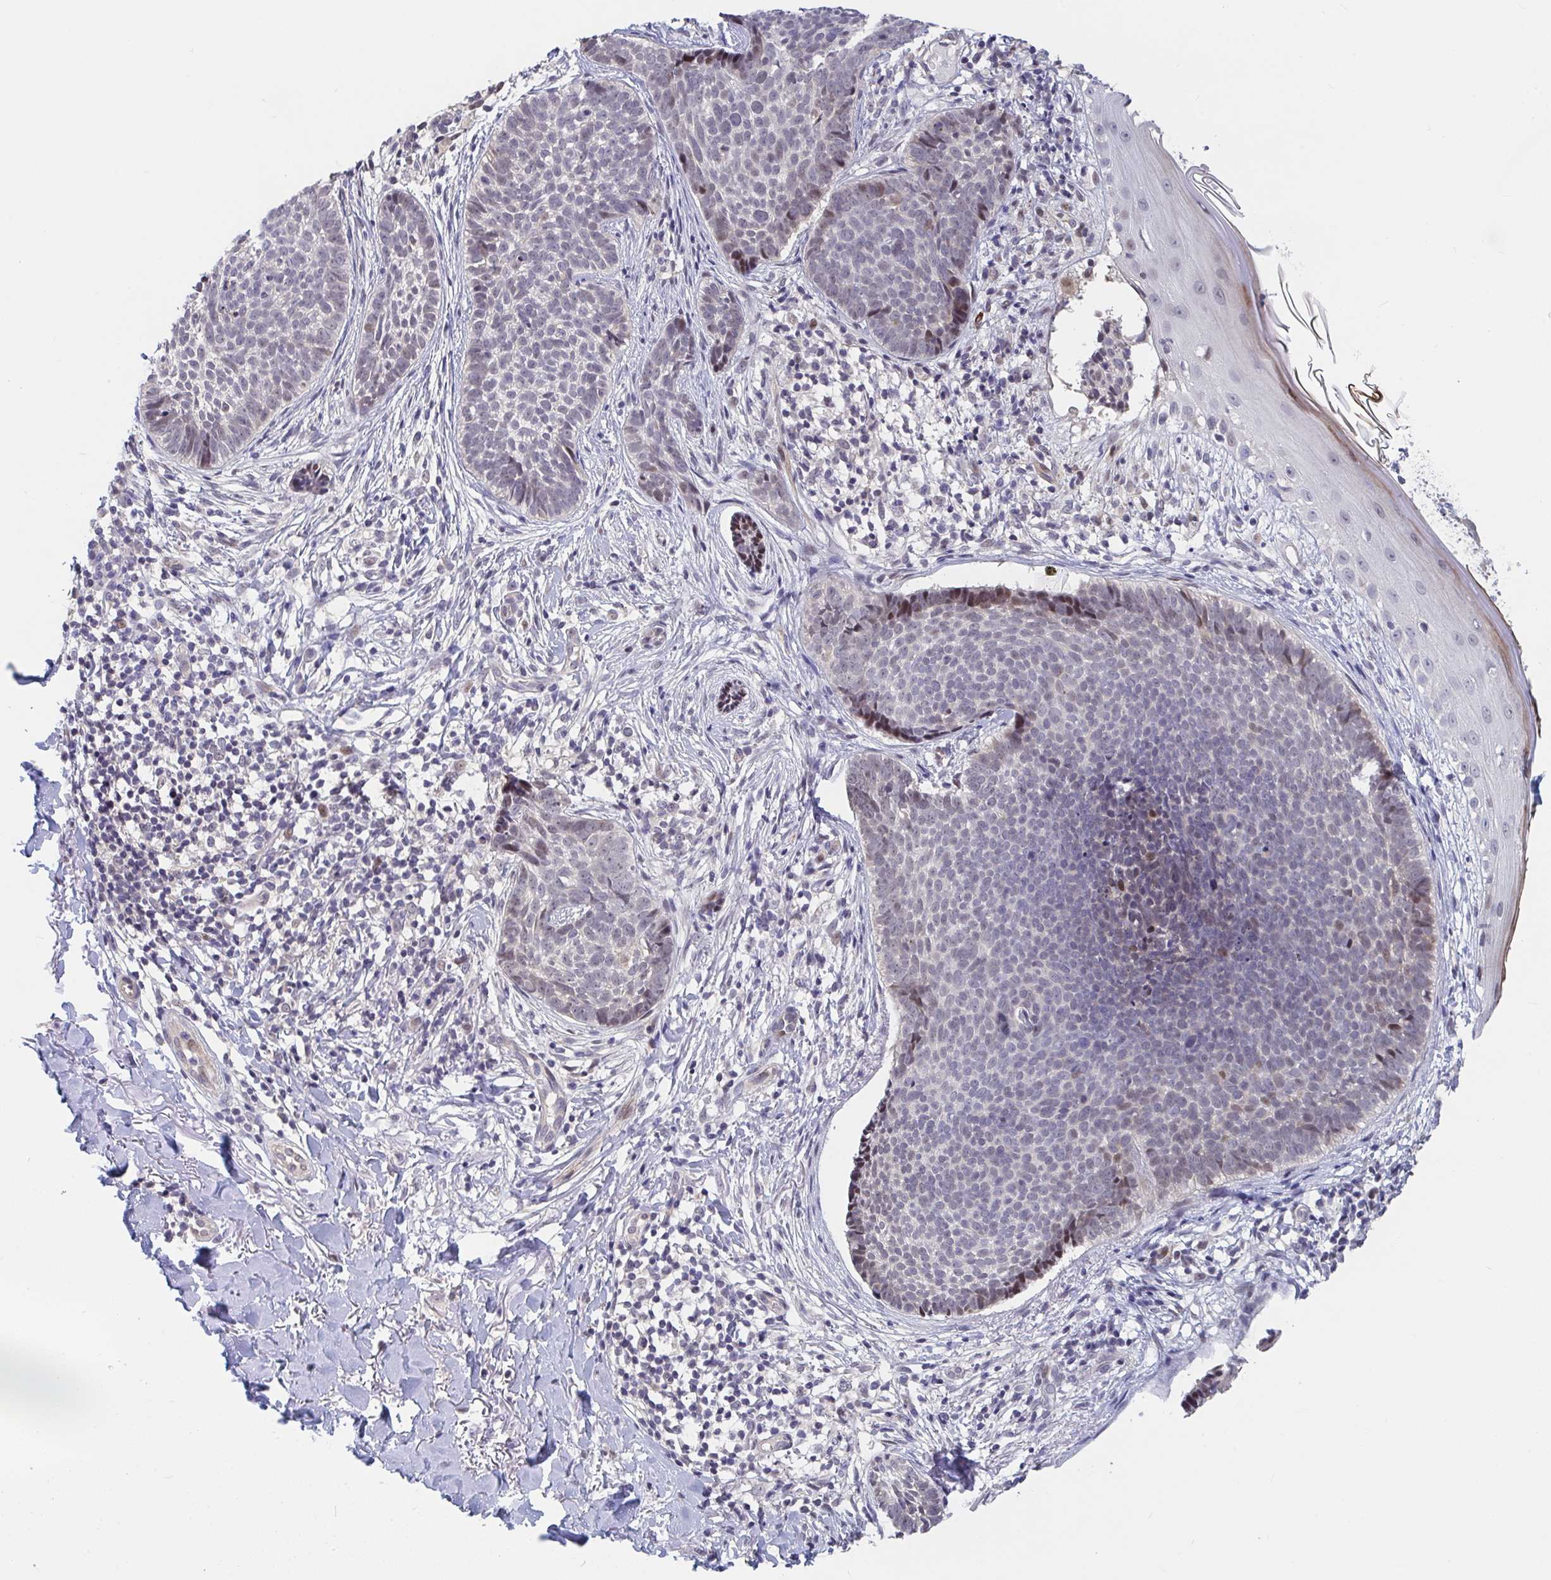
{"staining": {"intensity": "negative", "quantity": "none", "location": "none"}, "tissue": "skin cancer", "cell_type": "Tumor cells", "image_type": "cancer", "snomed": [{"axis": "morphology", "description": "Basal cell carcinoma"}, {"axis": "topography", "description": "Skin"}, {"axis": "topography", "description": "Skin of back"}], "caption": "IHC of skin cancer (basal cell carcinoma) shows no positivity in tumor cells.", "gene": "FAM156B", "patient": {"sex": "male", "age": 81}}